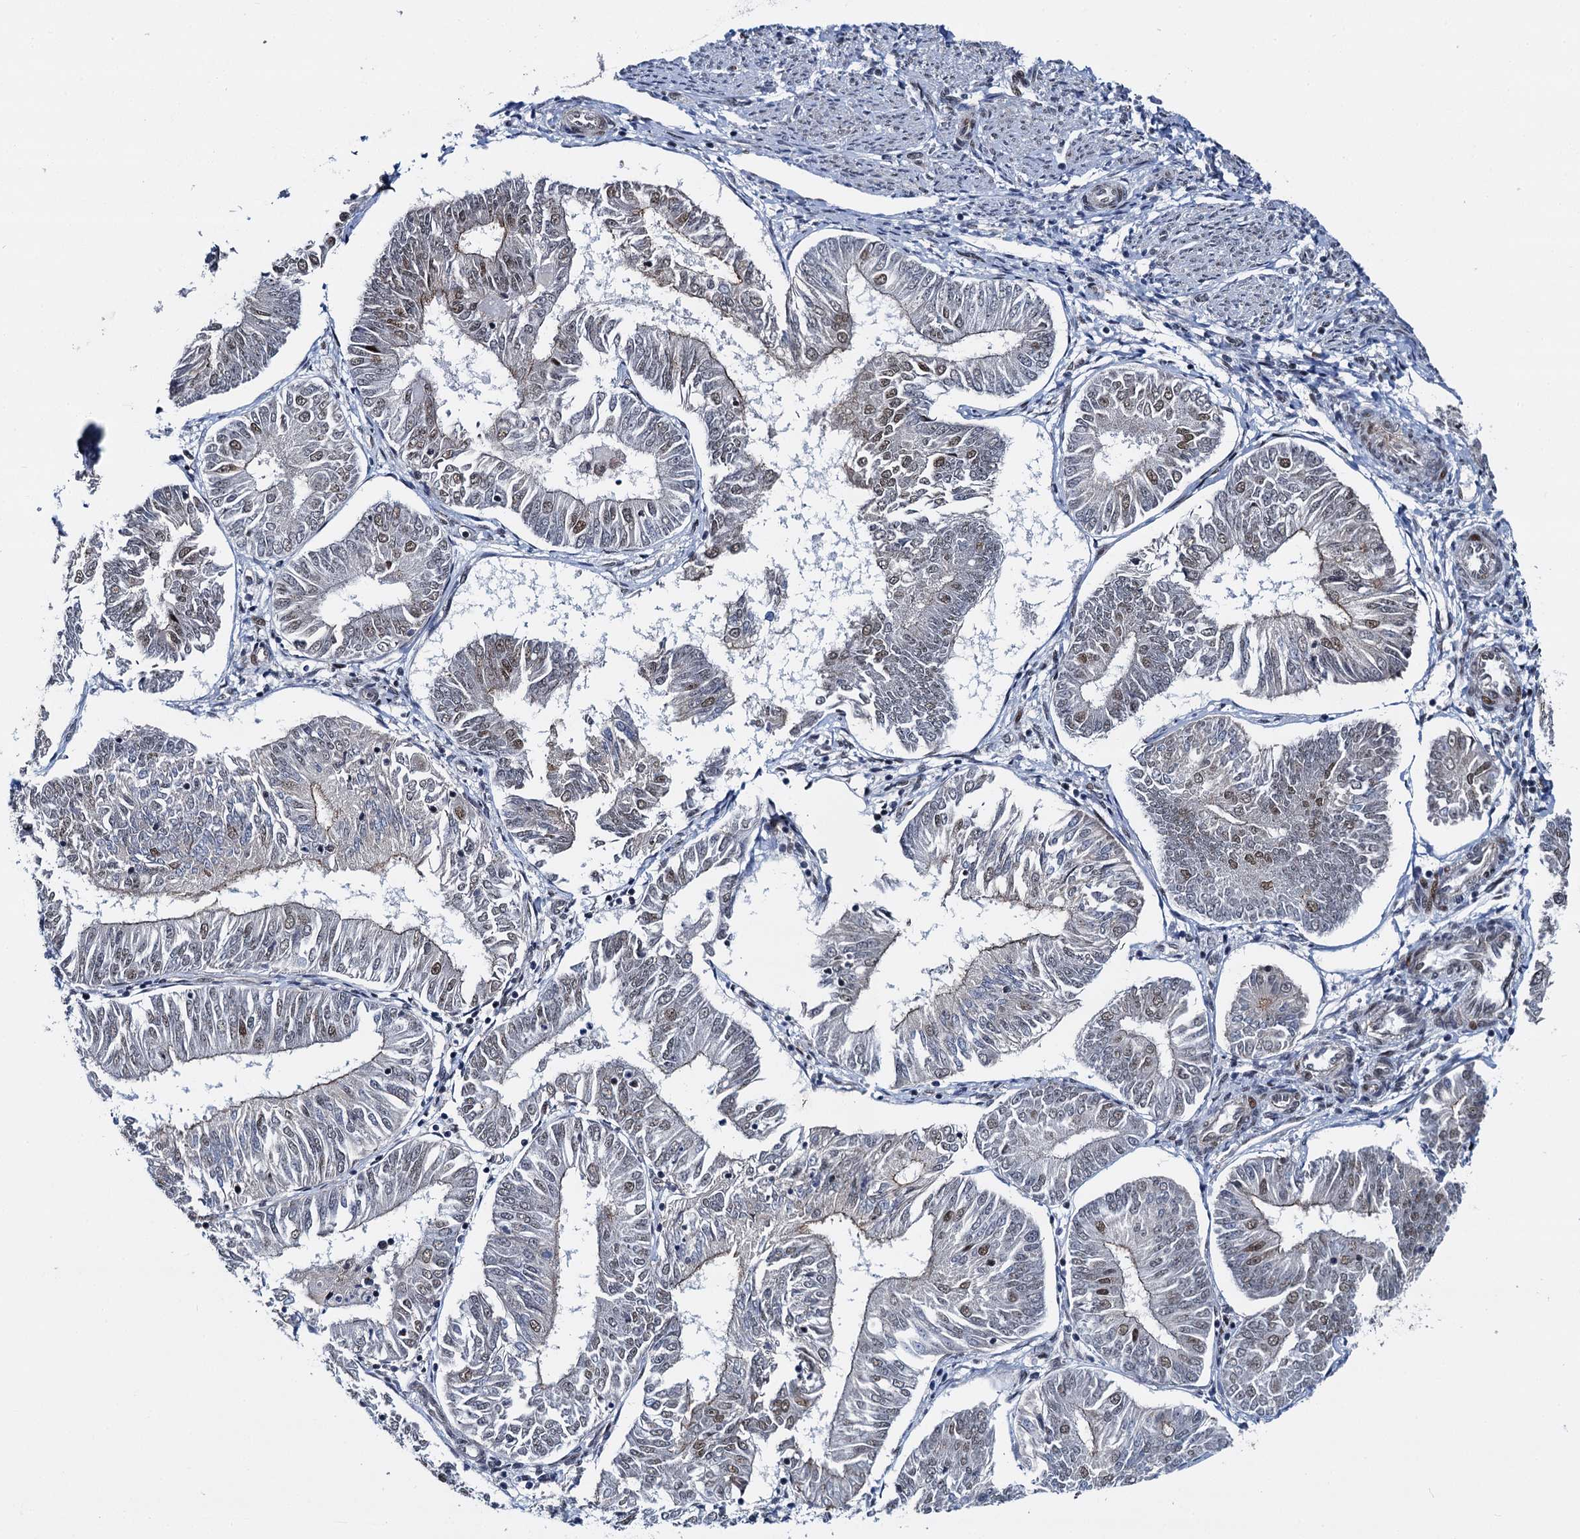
{"staining": {"intensity": "moderate", "quantity": "25%-75%", "location": "nuclear"}, "tissue": "endometrial cancer", "cell_type": "Tumor cells", "image_type": "cancer", "snomed": [{"axis": "morphology", "description": "Adenocarcinoma, NOS"}, {"axis": "topography", "description": "Endometrium"}], "caption": "This is an image of IHC staining of endometrial cancer (adenocarcinoma), which shows moderate positivity in the nuclear of tumor cells.", "gene": "RUFY2", "patient": {"sex": "female", "age": 58}}